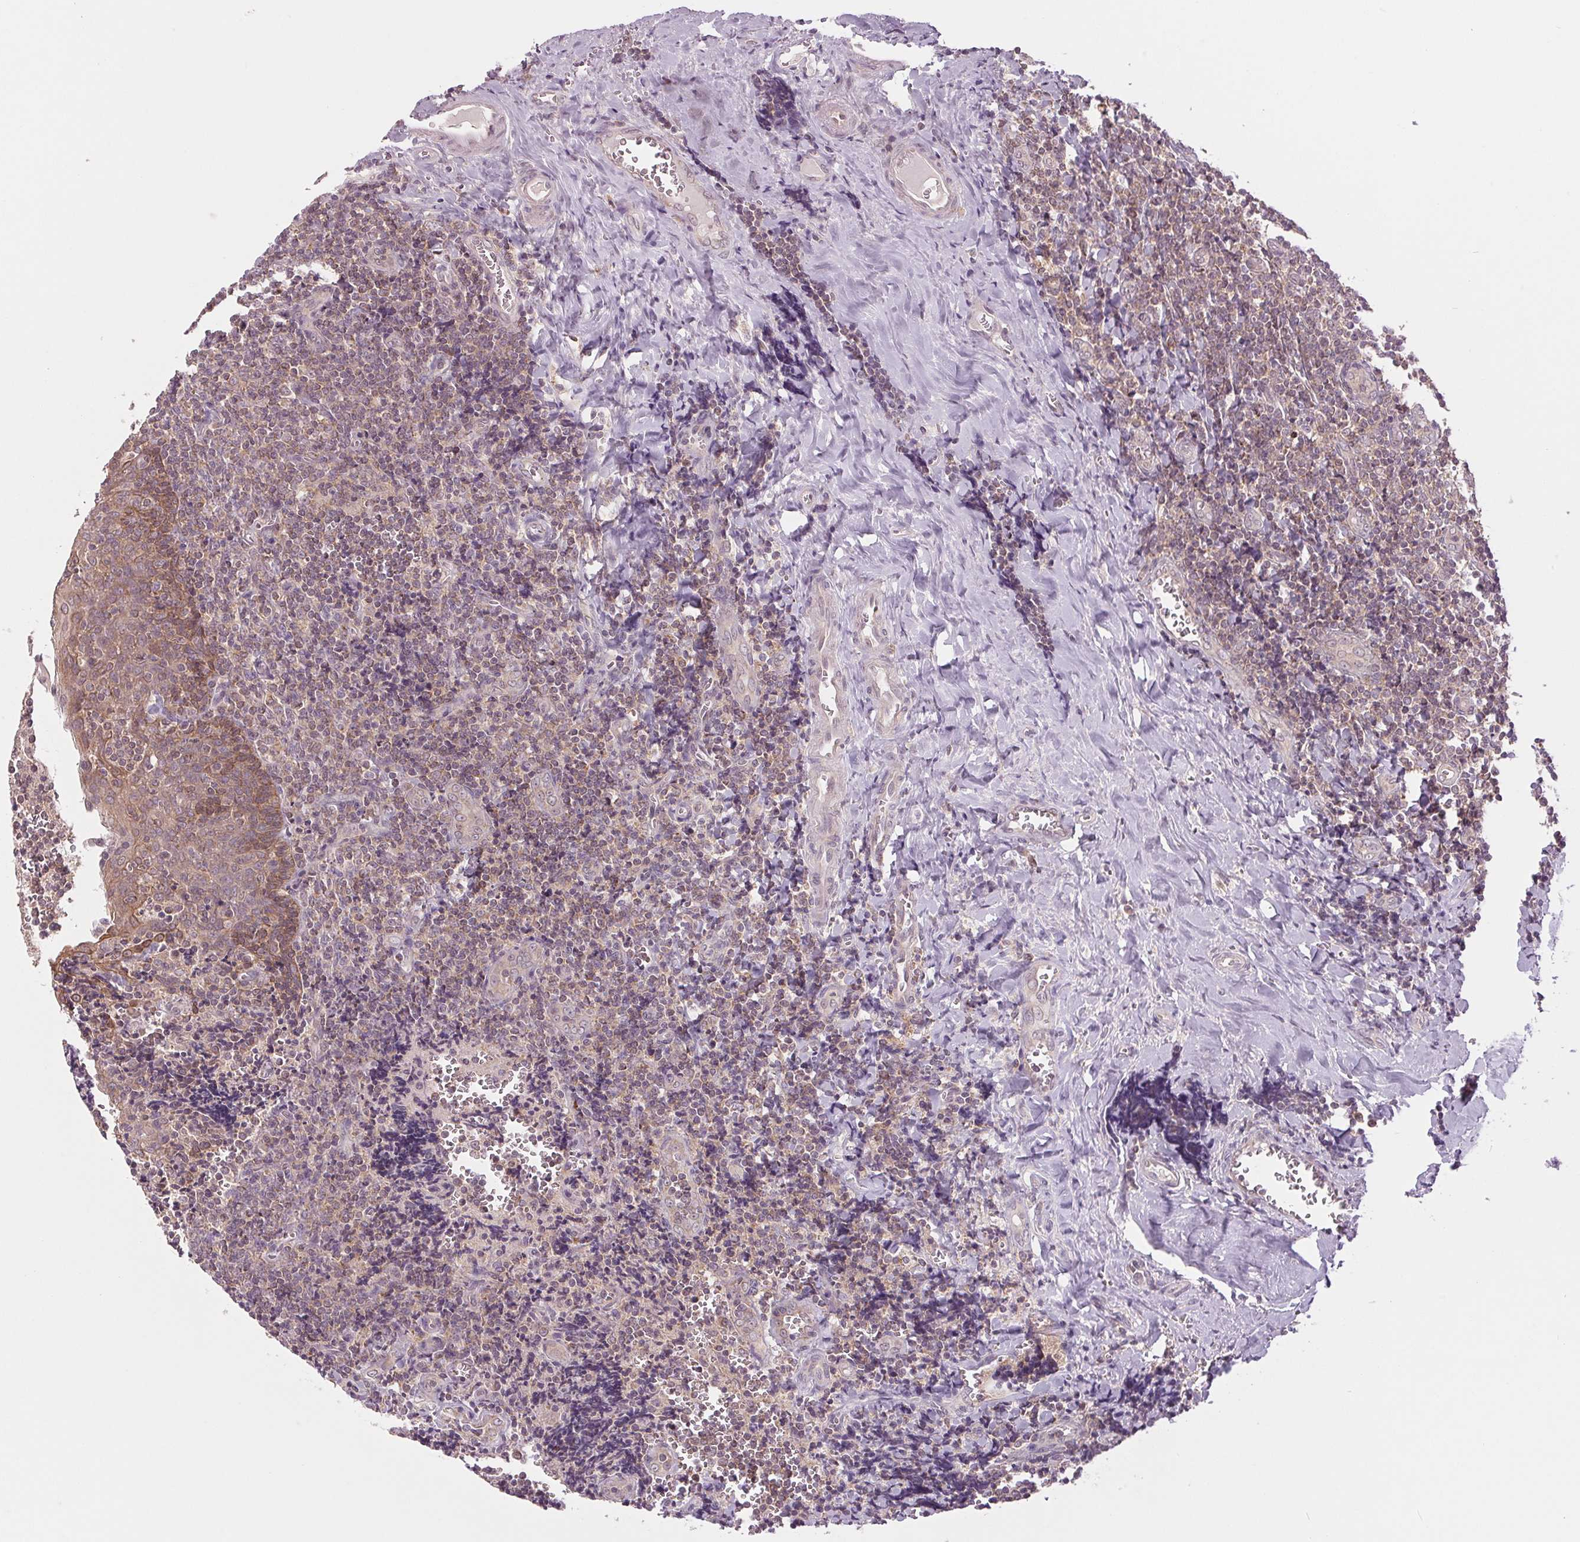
{"staining": {"intensity": "weak", "quantity": "25%-75%", "location": "cytoplasmic/membranous"}, "tissue": "tonsil", "cell_type": "Germinal center cells", "image_type": "normal", "snomed": [{"axis": "morphology", "description": "Normal tissue, NOS"}, {"axis": "morphology", "description": "Inflammation, NOS"}, {"axis": "topography", "description": "Tonsil"}], "caption": "Benign tonsil exhibits weak cytoplasmic/membranous positivity in about 25%-75% of germinal center cells The protein of interest is shown in brown color, while the nuclei are stained blue..", "gene": "MAP3K5", "patient": {"sex": "female", "age": 31}}